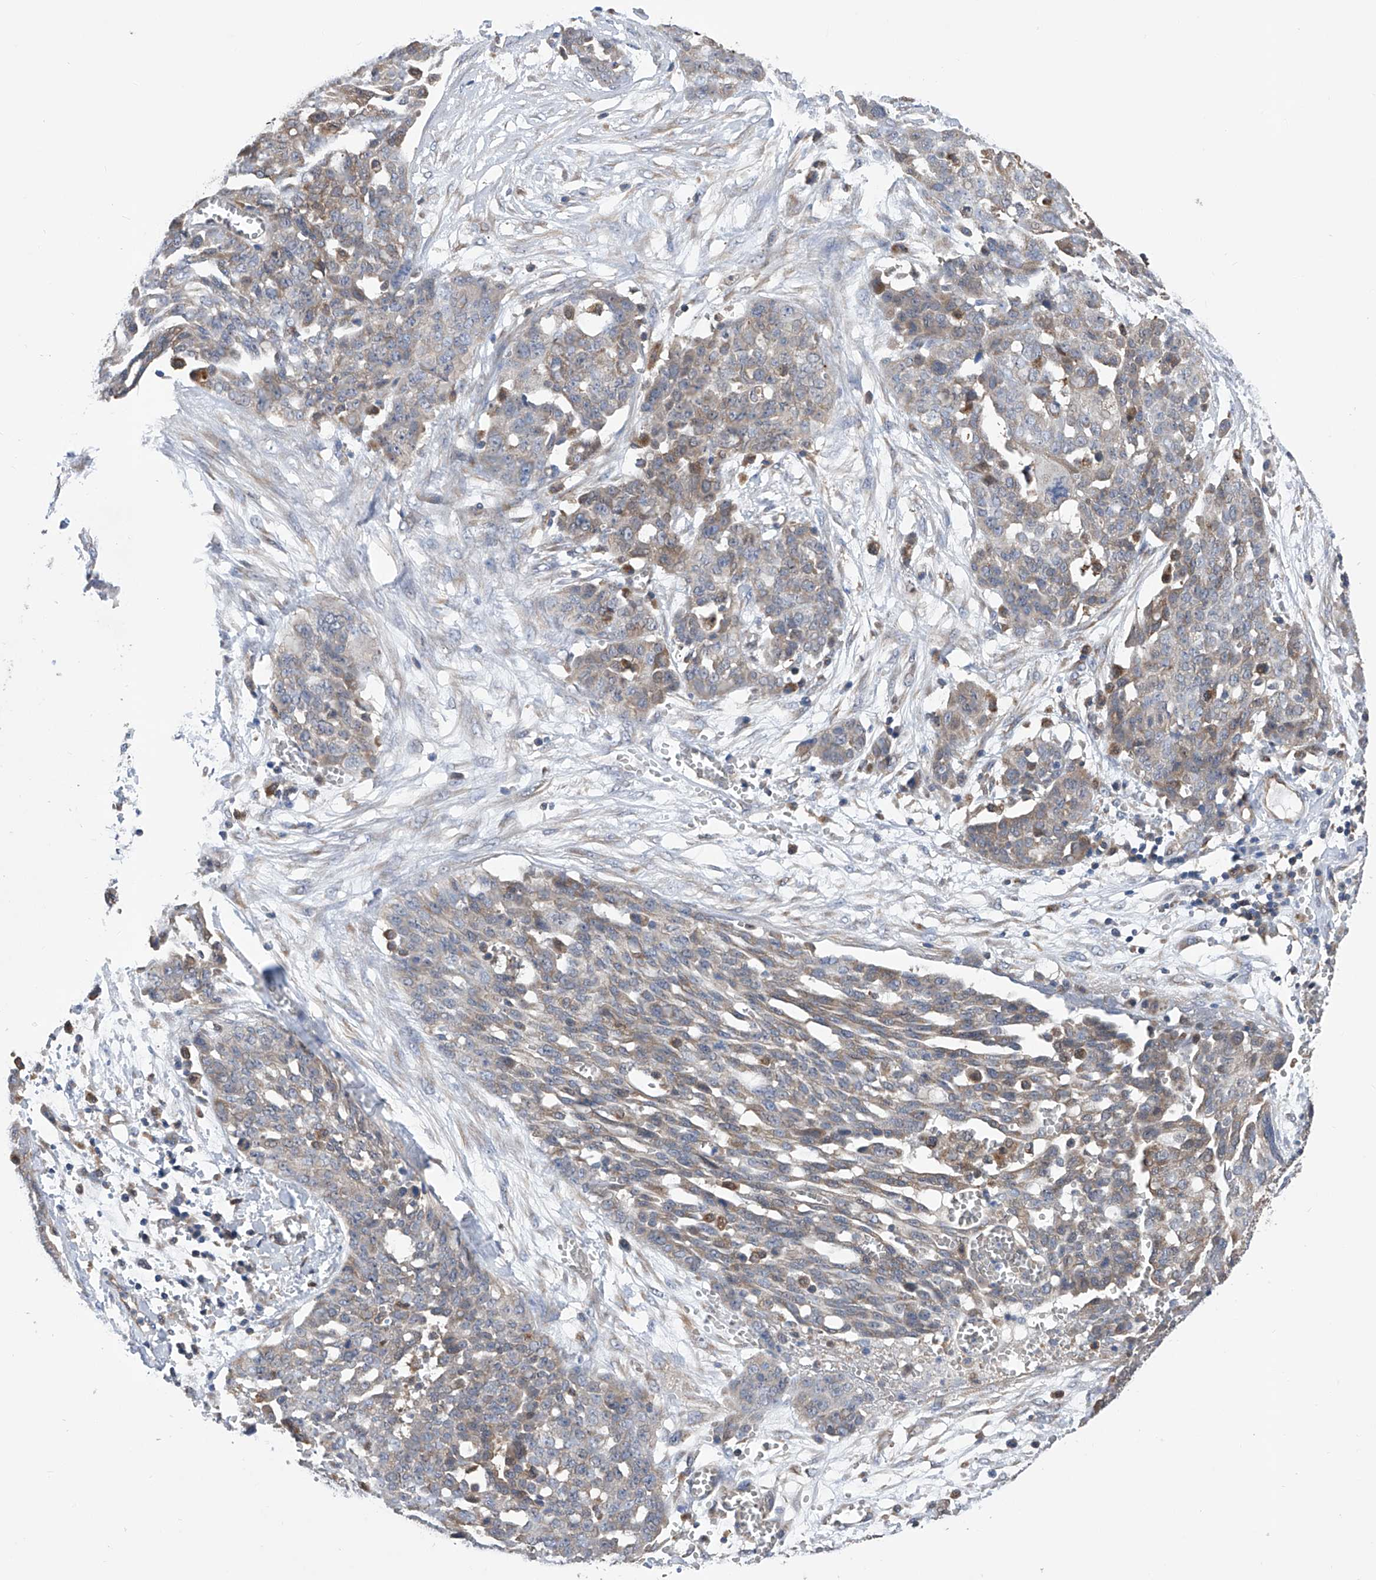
{"staining": {"intensity": "weak", "quantity": "25%-75%", "location": "cytoplasmic/membranous"}, "tissue": "ovarian cancer", "cell_type": "Tumor cells", "image_type": "cancer", "snomed": [{"axis": "morphology", "description": "Cystadenocarcinoma, serous, NOS"}, {"axis": "topography", "description": "Soft tissue"}, {"axis": "topography", "description": "Ovary"}], "caption": "This histopathology image reveals serous cystadenocarcinoma (ovarian) stained with immunohistochemistry to label a protein in brown. The cytoplasmic/membranous of tumor cells show weak positivity for the protein. Nuclei are counter-stained blue.", "gene": "SPATA20", "patient": {"sex": "female", "age": 57}}